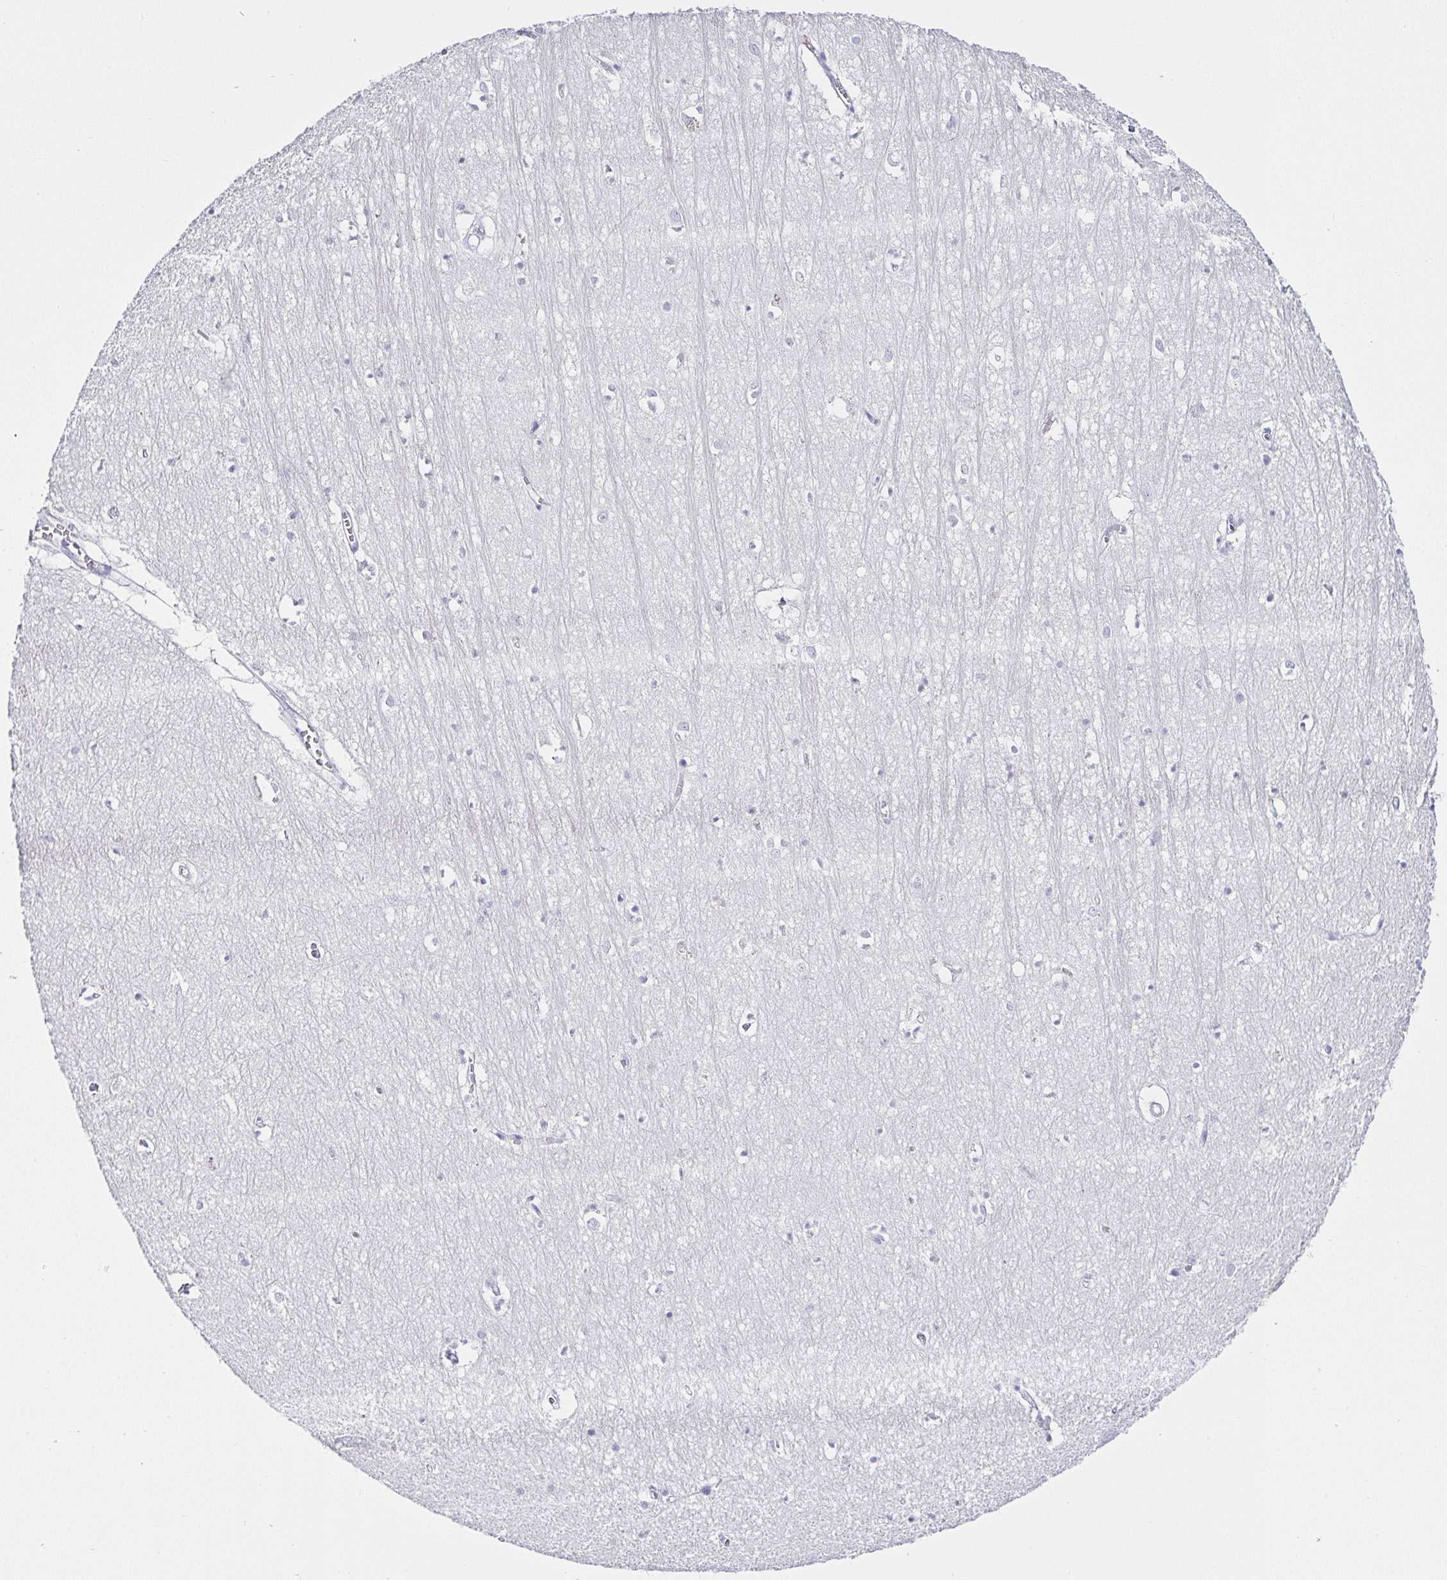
{"staining": {"intensity": "negative", "quantity": "none", "location": "none"}, "tissue": "hippocampus", "cell_type": "Glial cells", "image_type": "normal", "snomed": [{"axis": "morphology", "description": "Normal tissue, NOS"}, {"axis": "topography", "description": "Hippocampus"}], "caption": "This is an immunohistochemistry (IHC) photomicrograph of normal hippocampus. There is no expression in glial cells.", "gene": "SERPINB3", "patient": {"sex": "female", "age": 64}}